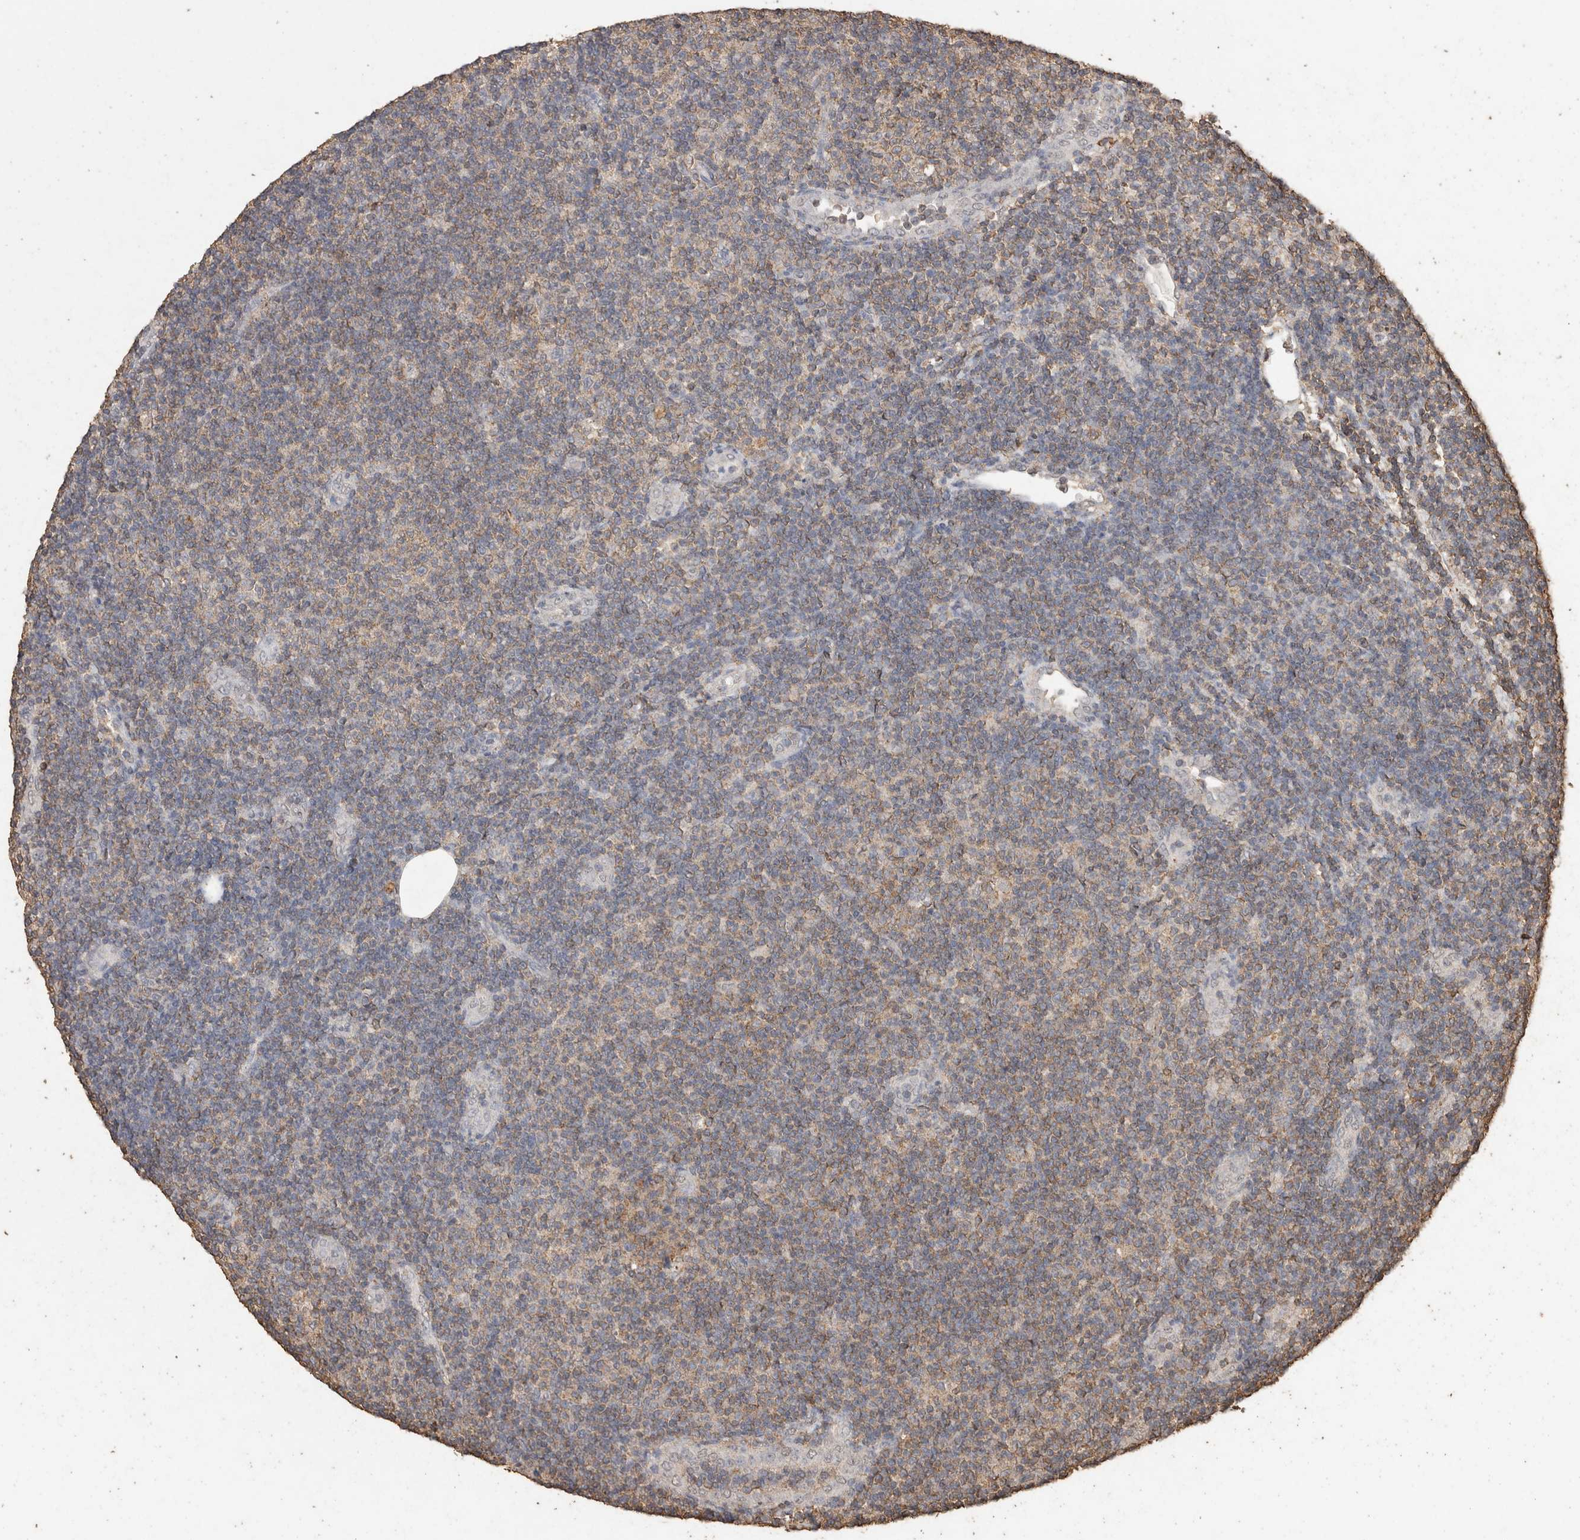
{"staining": {"intensity": "weak", "quantity": "<25%", "location": "cytoplasmic/membranous"}, "tissue": "lymphoma", "cell_type": "Tumor cells", "image_type": "cancer", "snomed": [{"axis": "morphology", "description": "Malignant lymphoma, non-Hodgkin's type, Low grade"}, {"axis": "topography", "description": "Lymph node"}], "caption": "DAB (3,3'-diaminobenzidine) immunohistochemical staining of low-grade malignant lymphoma, non-Hodgkin's type exhibits no significant positivity in tumor cells.", "gene": "CX3CL1", "patient": {"sex": "male", "age": 83}}